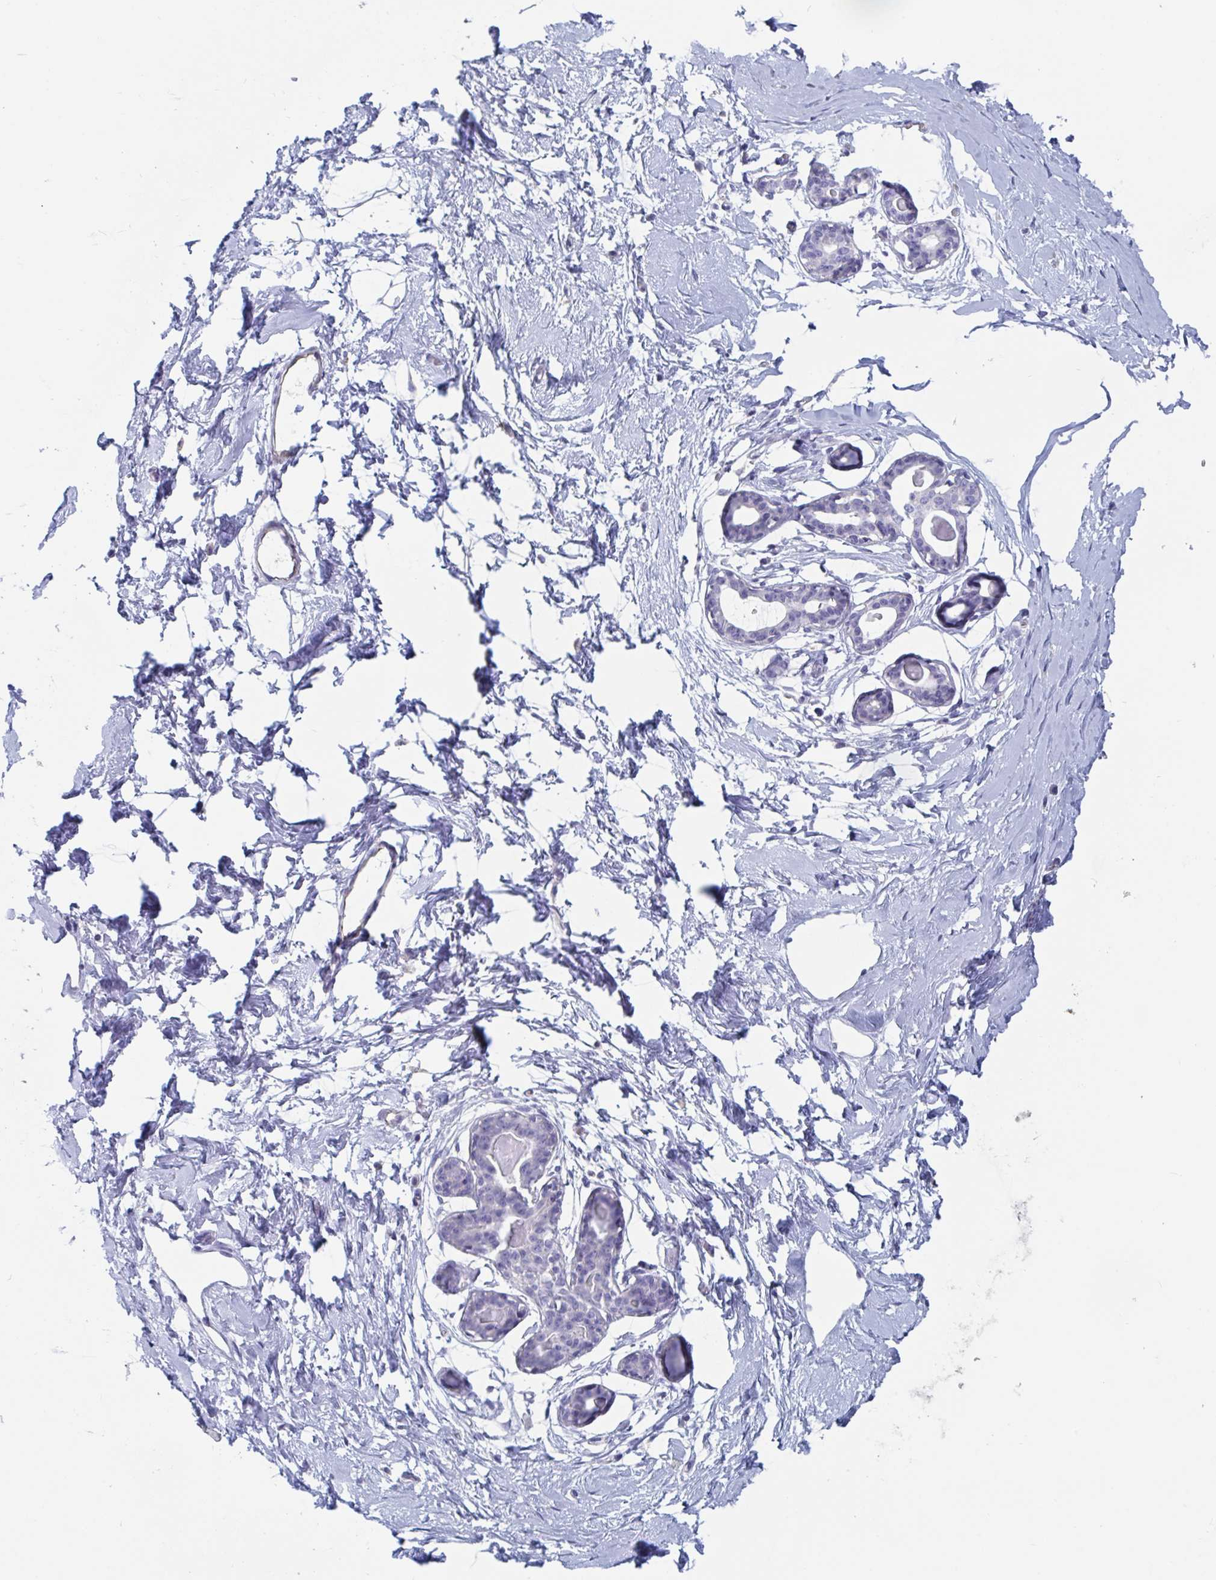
{"staining": {"intensity": "negative", "quantity": "none", "location": "none"}, "tissue": "breast", "cell_type": "Adipocytes", "image_type": "normal", "snomed": [{"axis": "morphology", "description": "Normal tissue, NOS"}, {"axis": "topography", "description": "Breast"}], "caption": "DAB immunohistochemical staining of benign human breast demonstrates no significant staining in adipocytes.", "gene": "ABHD16A", "patient": {"sex": "female", "age": 45}}